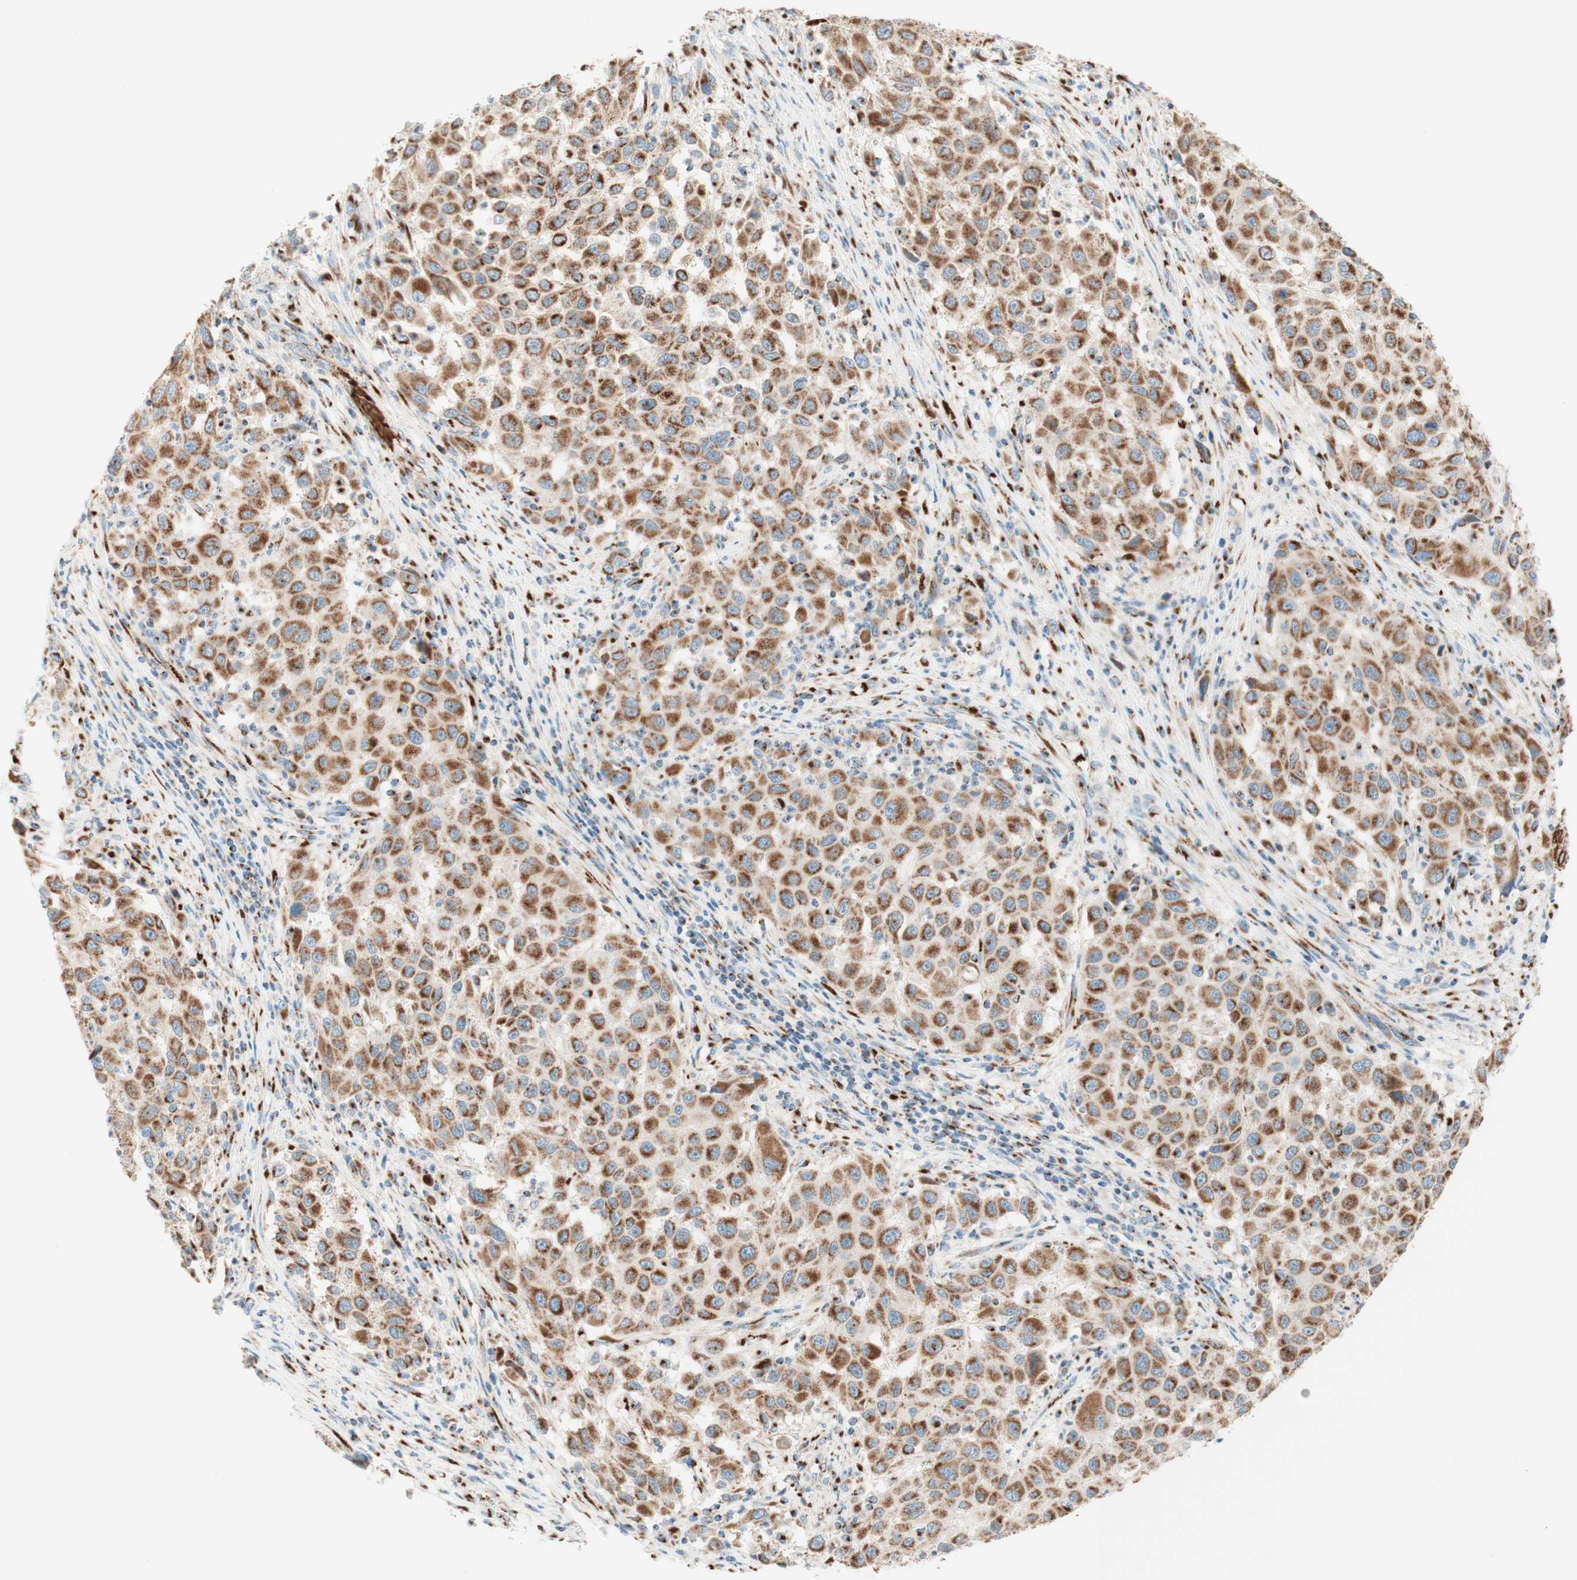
{"staining": {"intensity": "moderate", "quantity": ">75%", "location": "cytoplasmic/membranous"}, "tissue": "melanoma", "cell_type": "Tumor cells", "image_type": "cancer", "snomed": [{"axis": "morphology", "description": "Malignant melanoma, Metastatic site"}, {"axis": "topography", "description": "Lymph node"}], "caption": "Brown immunohistochemical staining in melanoma displays moderate cytoplasmic/membranous expression in about >75% of tumor cells.", "gene": "GOLGB1", "patient": {"sex": "male", "age": 61}}